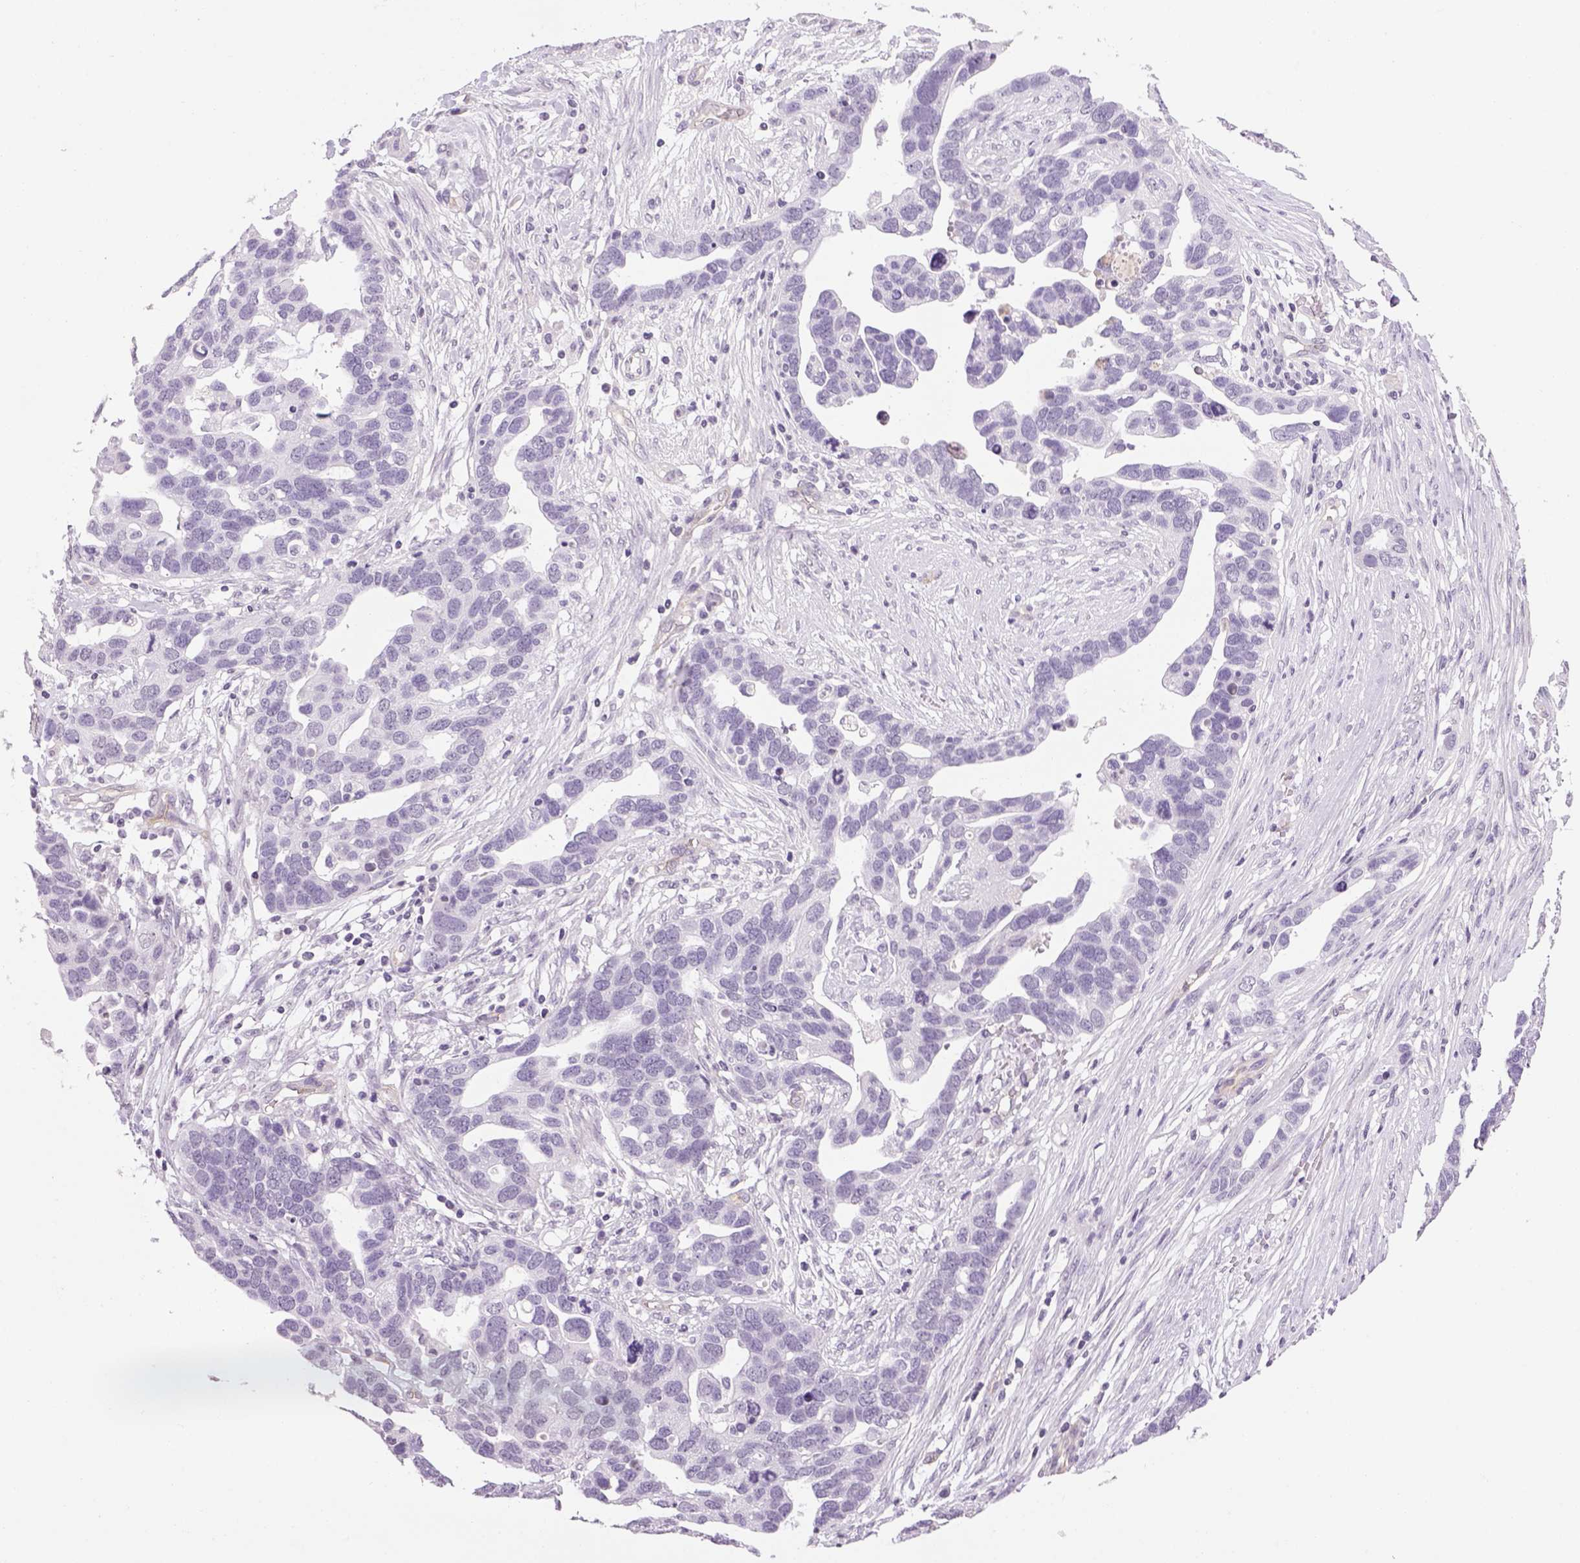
{"staining": {"intensity": "negative", "quantity": "none", "location": "none"}, "tissue": "ovarian cancer", "cell_type": "Tumor cells", "image_type": "cancer", "snomed": [{"axis": "morphology", "description": "Cystadenocarcinoma, serous, NOS"}, {"axis": "topography", "description": "Ovary"}], "caption": "Immunohistochemistry (IHC) of serous cystadenocarcinoma (ovarian) exhibits no staining in tumor cells.", "gene": "PRRT1", "patient": {"sex": "female", "age": 54}}